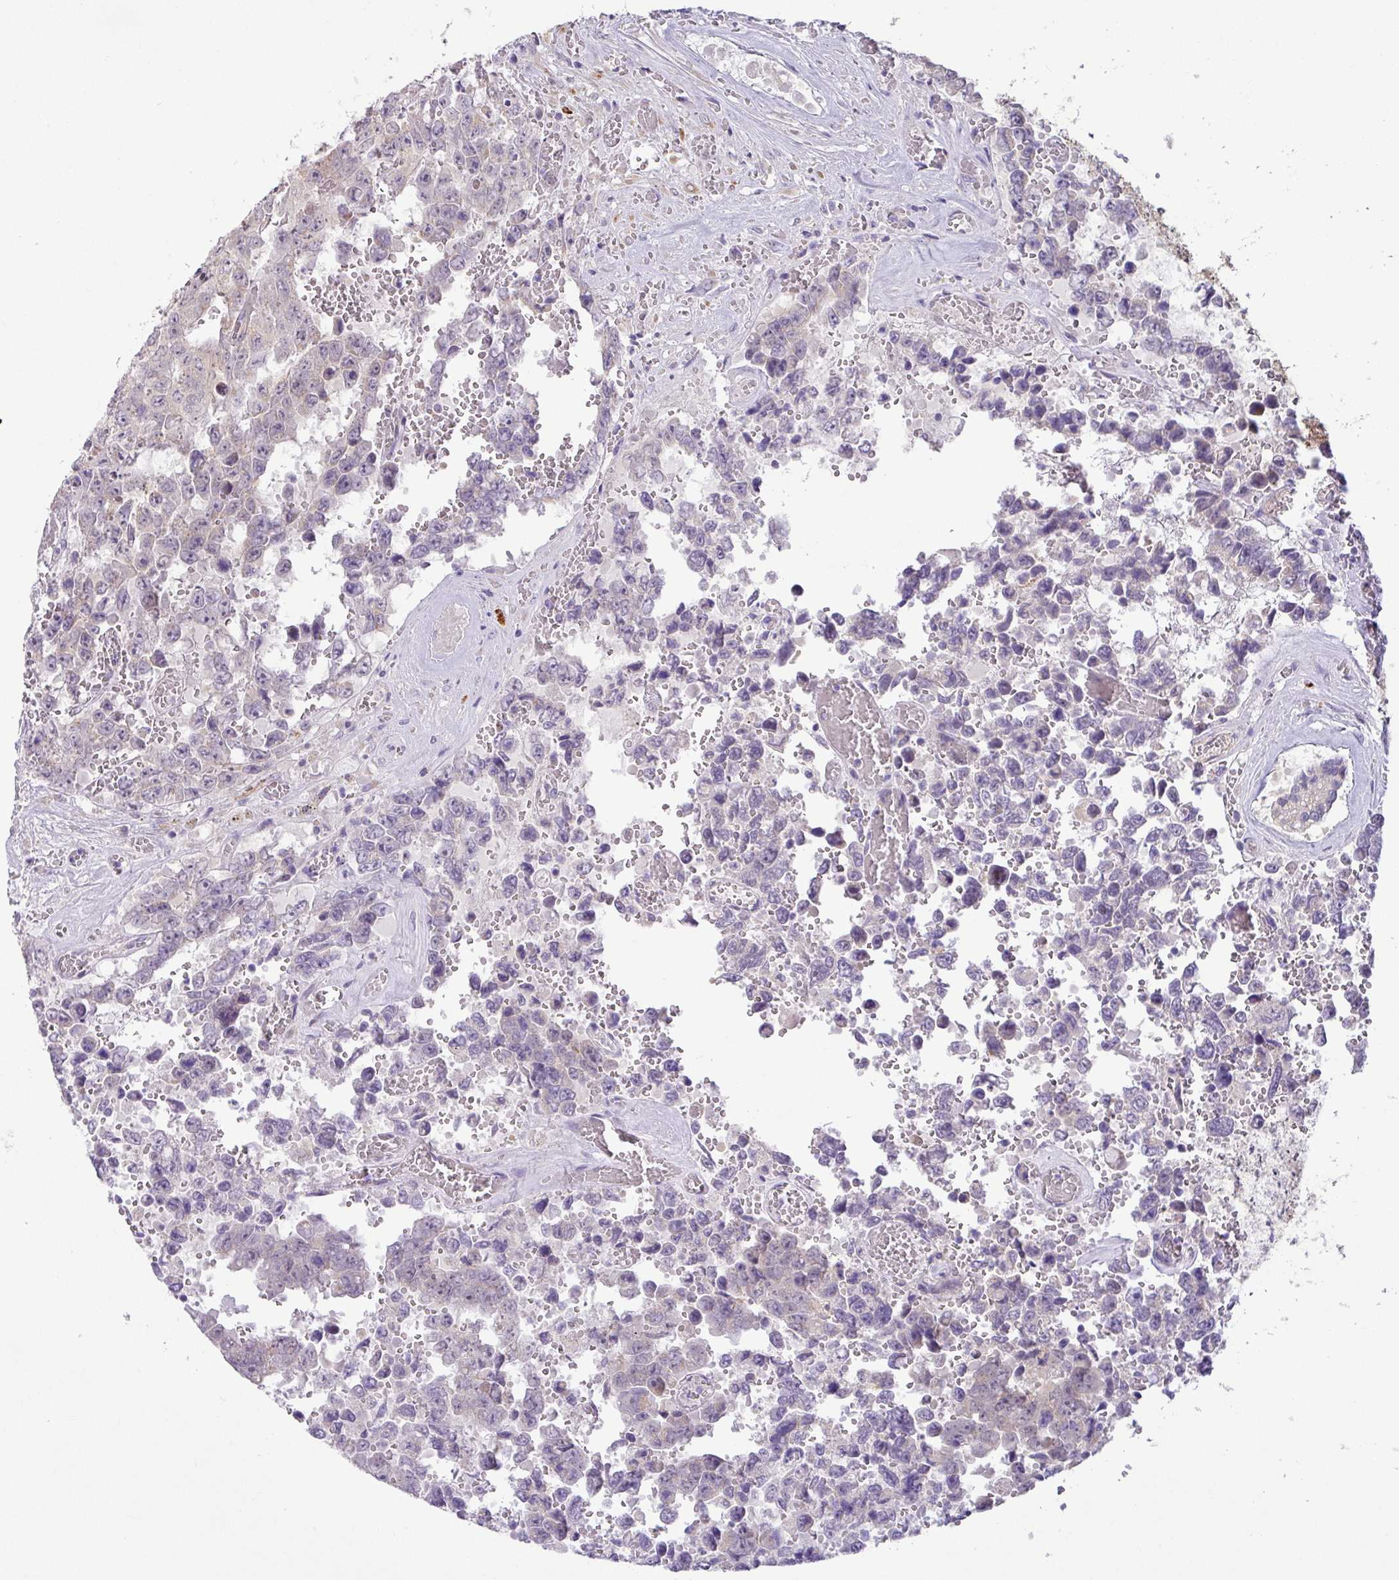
{"staining": {"intensity": "negative", "quantity": "none", "location": "none"}, "tissue": "testis cancer", "cell_type": "Tumor cells", "image_type": "cancer", "snomed": [{"axis": "morphology", "description": "Normal tissue, NOS"}, {"axis": "morphology", "description": "Carcinoma, Embryonal, NOS"}, {"axis": "topography", "description": "Testis"}, {"axis": "topography", "description": "Epididymis"}], "caption": "Tumor cells show no significant protein expression in testis cancer.", "gene": "GALNT12", "patient": {"sex": "male", "age": 25}}